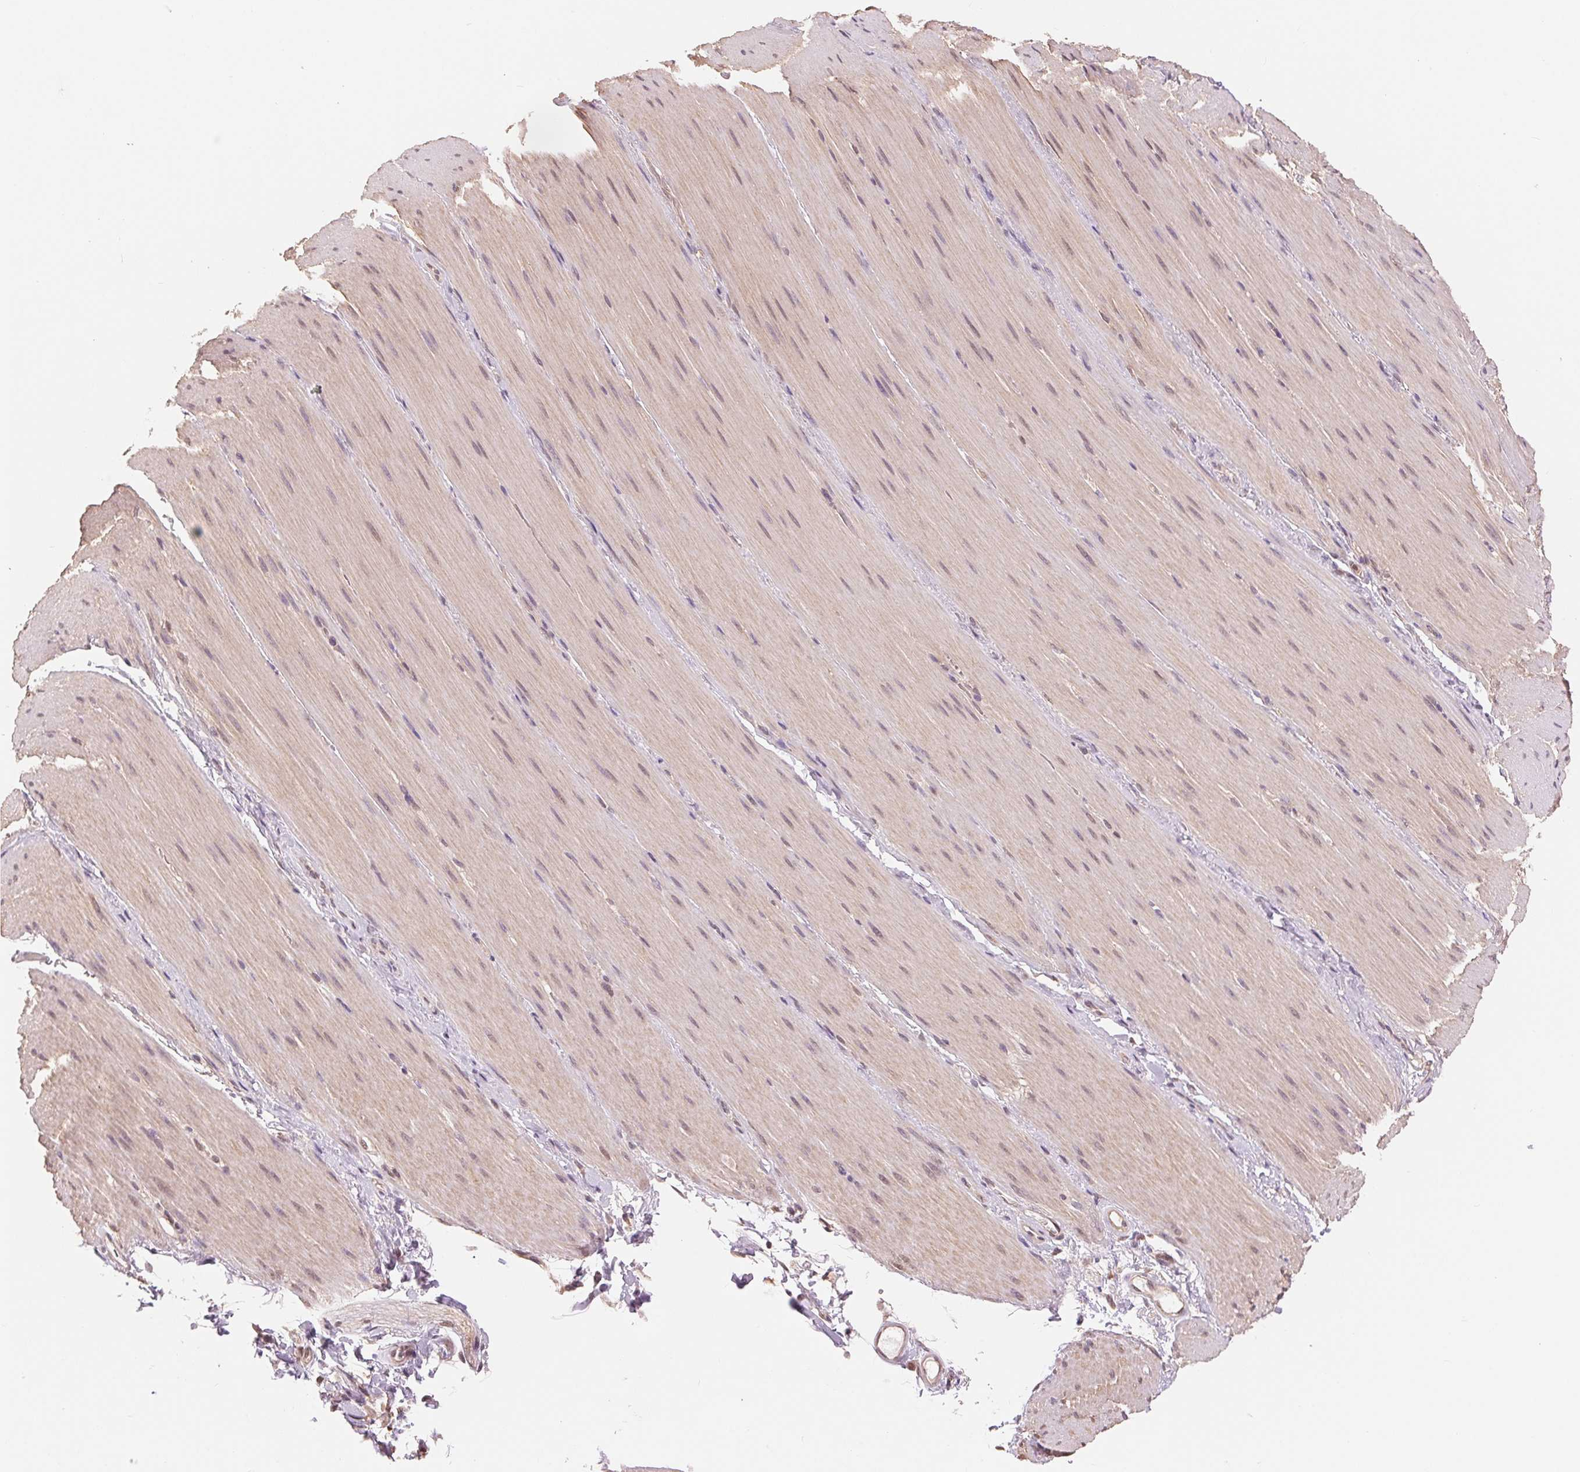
{"staining": {"intensity": "weak", "quantity": "<25%", "location": "cytoplasmic/membranous,nuclear"}, "tissue": "smooth muscle", "cell_type": "Smooth muscle cells", "image_type": "normal", "snomed": [{"axis": "morphology", "description": "Normal tissue, NOS"}, {"axis": "topography", "description": "Smooth muscle"}, {"axis": "topography", "description": "Colon"}], "caption": "Immunohistochemistry of unremarkable human smooth muscle reveals no positivity in smooth muscle cells. (Immunohistochemistry (ihc), brightfield microscopy, high magnification).", "gene": "TMEM273", "patient": {"sex": "male", "age": 73}}